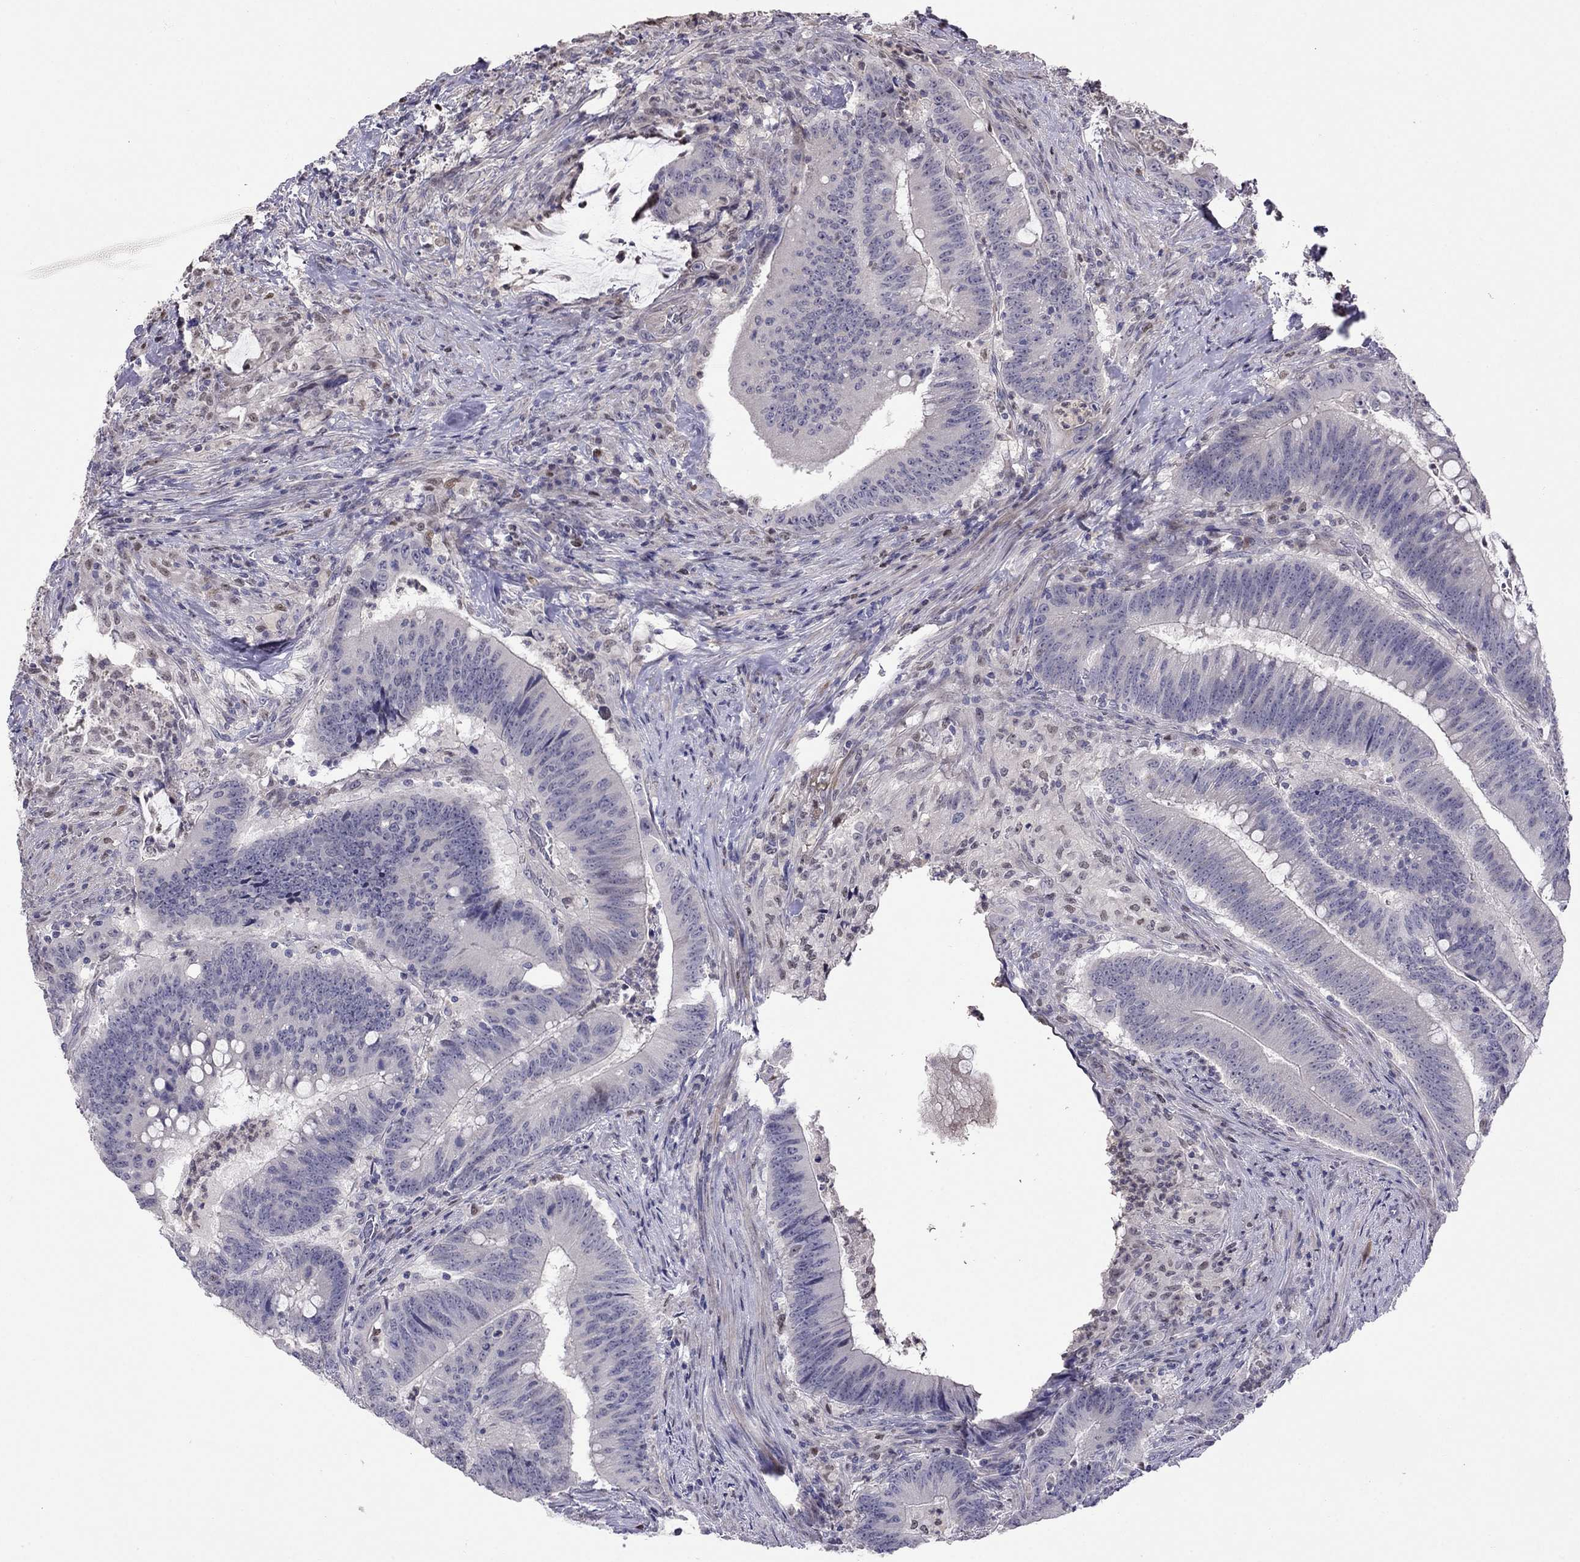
{"staining": {"intensity": "negative", "quantity": "none", "location": "none"}, "tissue": "colorectal cancer", "cell_type": "Tumor cells", "image_type": "cancer", "snomed": [{"axis": "morphology", "description": "Adenocarcinoma, NOS"}, {"axis": "topography", "description": "Colon"}], "caption": "Colorectal cancer (adenocarcinoma) was stained to show a protein in brown. There is no significant staining in tumor cells.", "gene": "LRRC39", "patient": {"sex": "female", "age": 87}}